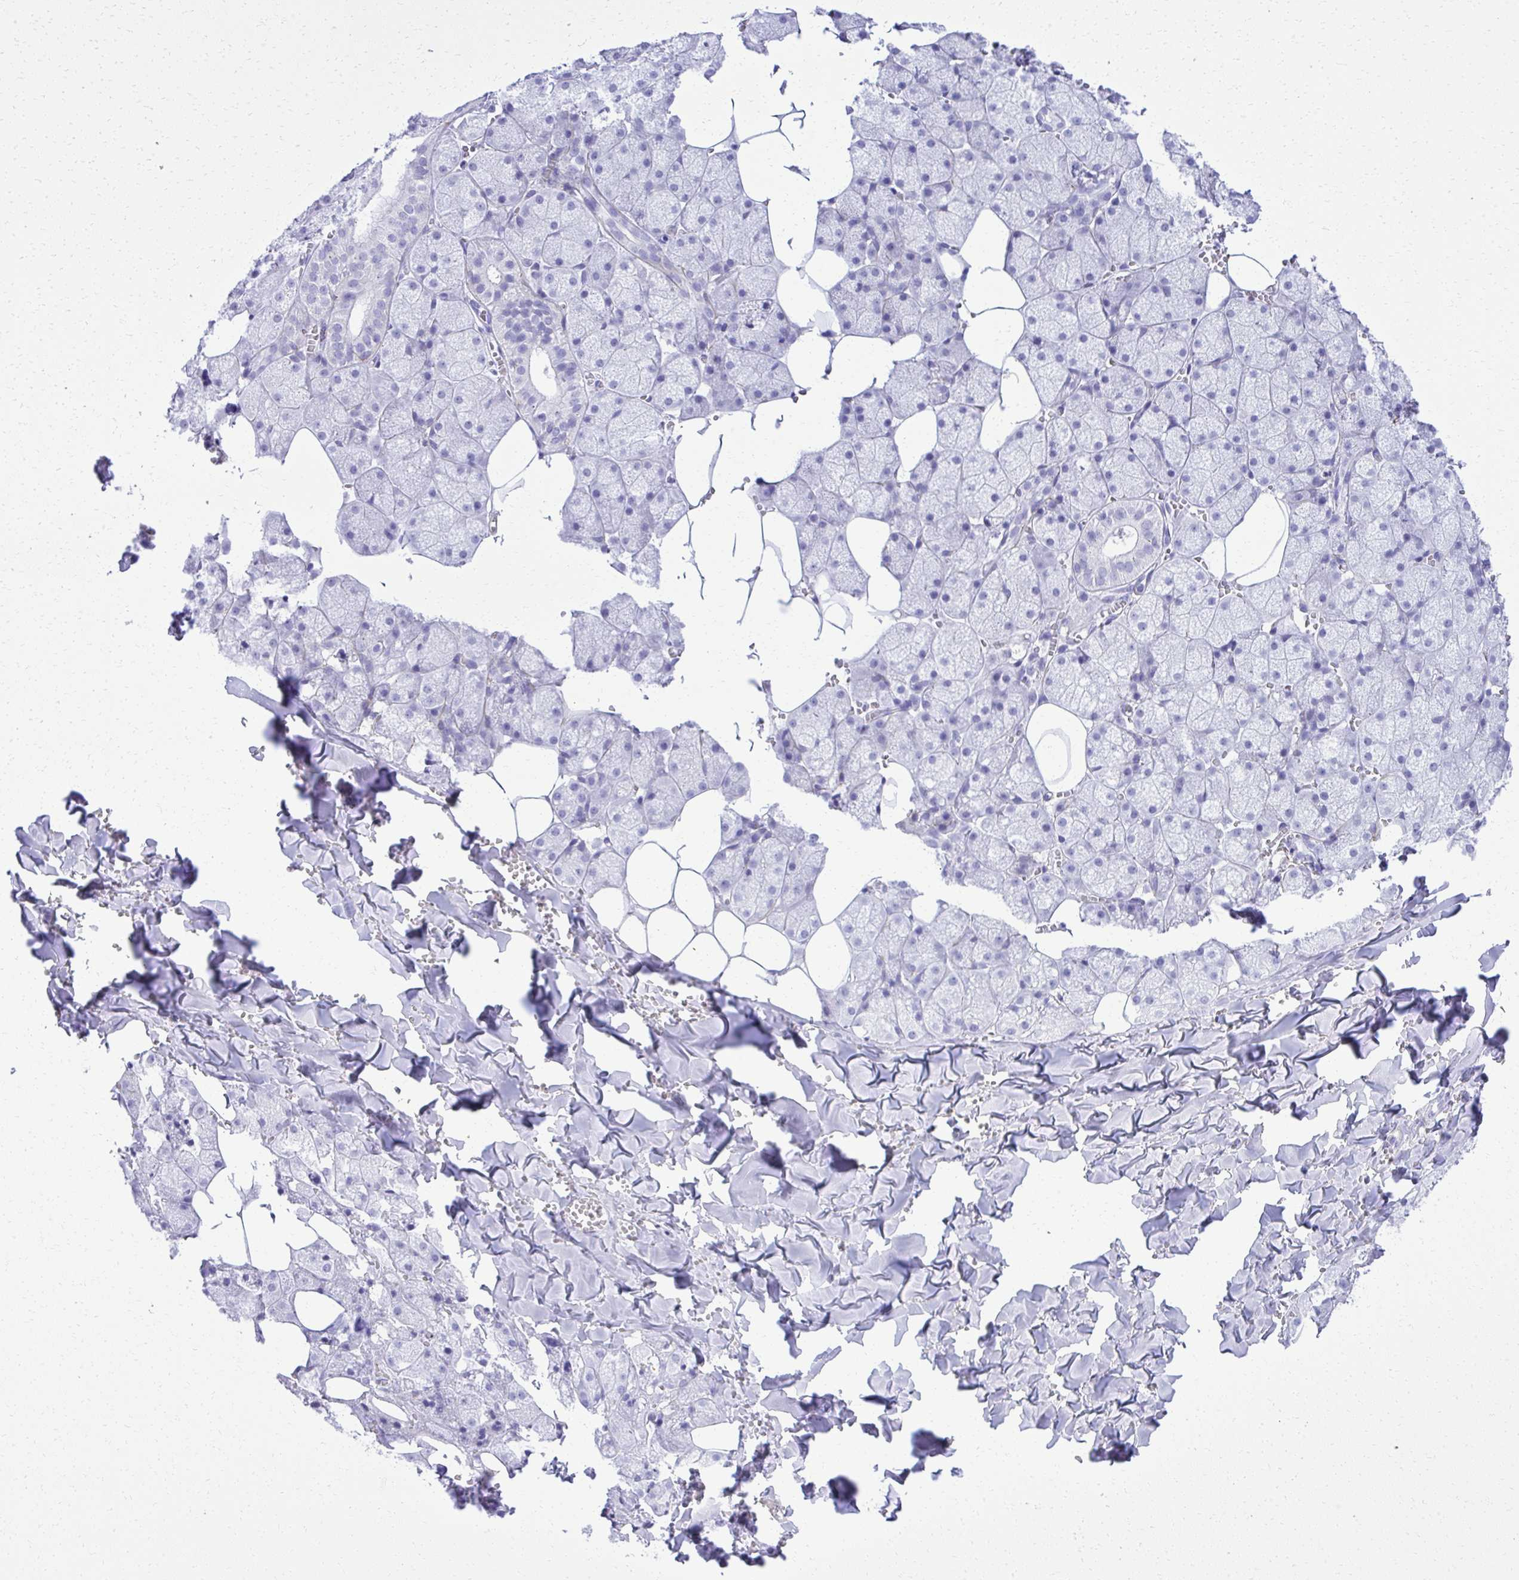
{"staining": {"intensity": "negative", "quantity": "none", "location": "none"}, "tissue": "salivary gland", "cell_type": "Glandular cells", "image_type": "normal", "snomed": [{"axis": "morphology", "description": "Normal tissue, NOS"}, {"axis": "topography", "description": "Salivary gland"}, {"axis": "topography", "description": "Peripheral nerve tissue"}], "caption": "DAB immunohistochemical staining of unremarkable salivary gland demonstrates no significant expression in glandular cells. (DAB immunohistochemistry, high magnification).", "gene": "PITPNM3", "patient": {"sex": "male", "age": 38}}